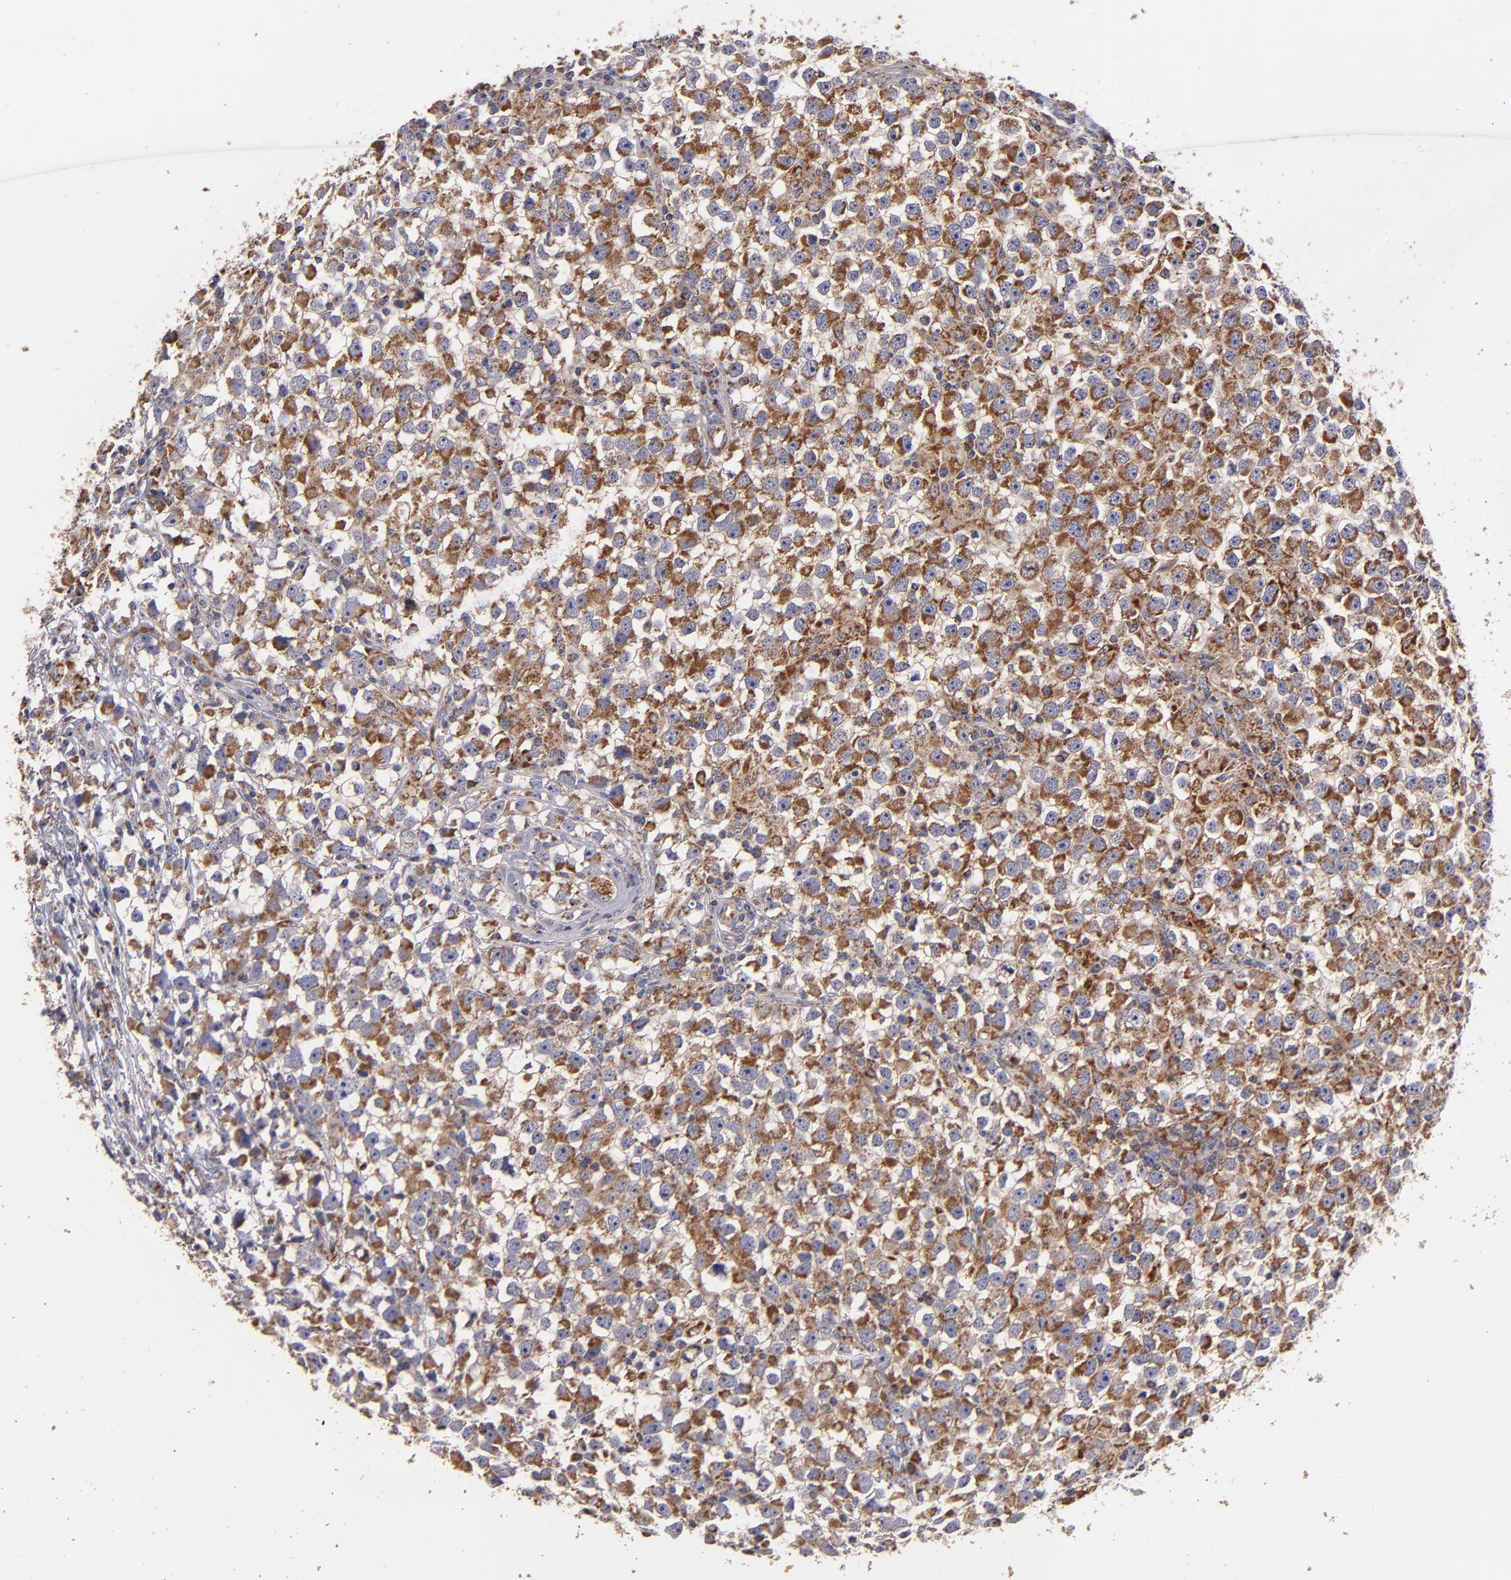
{"staining": {"intensity": "strong", "quantity": ">75%", "location": "cytoplasmic/membranous"}, "tissue": "testis cancer", "cell_type": "Tumor cells", "image_type": "cancer", "snomed": [{"axis": "morphology", "description": "Seminoma, NOS"}, {"axis": "topography", "description": "Testis"}], "caption": "Strong cytoplasmic/membranous positivity is identified in approximately >75% of tumor cells in seminoma (testis). Nuclei are stained in blue.", "gene": "CLTA", "patient": {"sex": "male", "age": 33}}